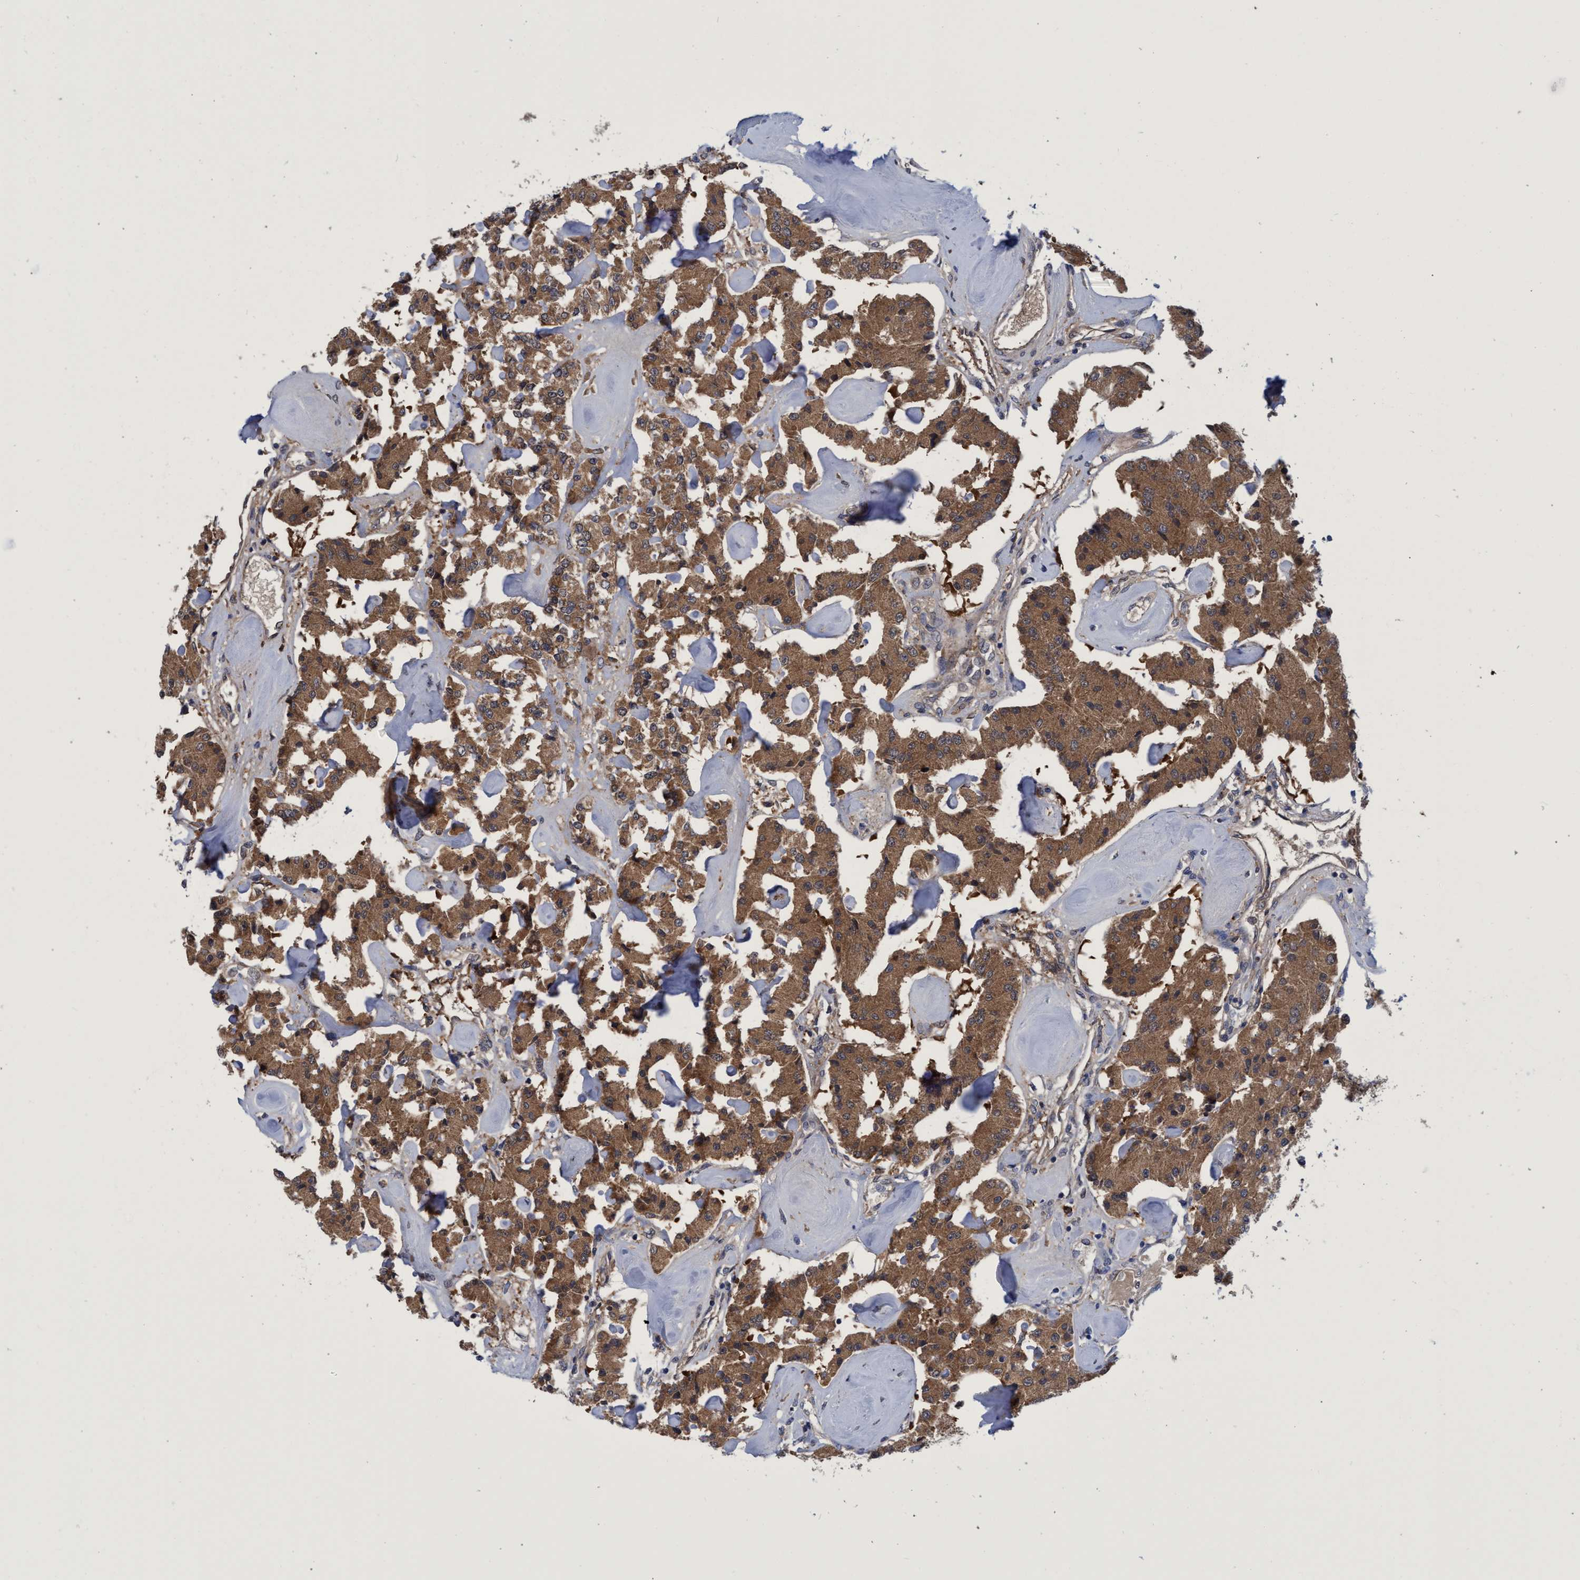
{"staining": {"intensity": "moderate", "quantity": ">75%", "location": "cytoplasmic/membranous"}, "tissue": "carcinoid", "cell_type": "Tumor cells", "image_type": "cancer", "snomed": [{"axis": "morphology", "description": "Carcinoid, malignant, NOS"}, {"axis": "topography", "description": "Pancreas"}], "caption": "A histopathology image showing moderate cytoplasmic/membranous positivity in about >75% of tumor cells in carcinoid (malignant), as visualized by brown immunohistochemical staining.", "gene": "PNPO", "patient": {"sex": "male", "age": 41}}